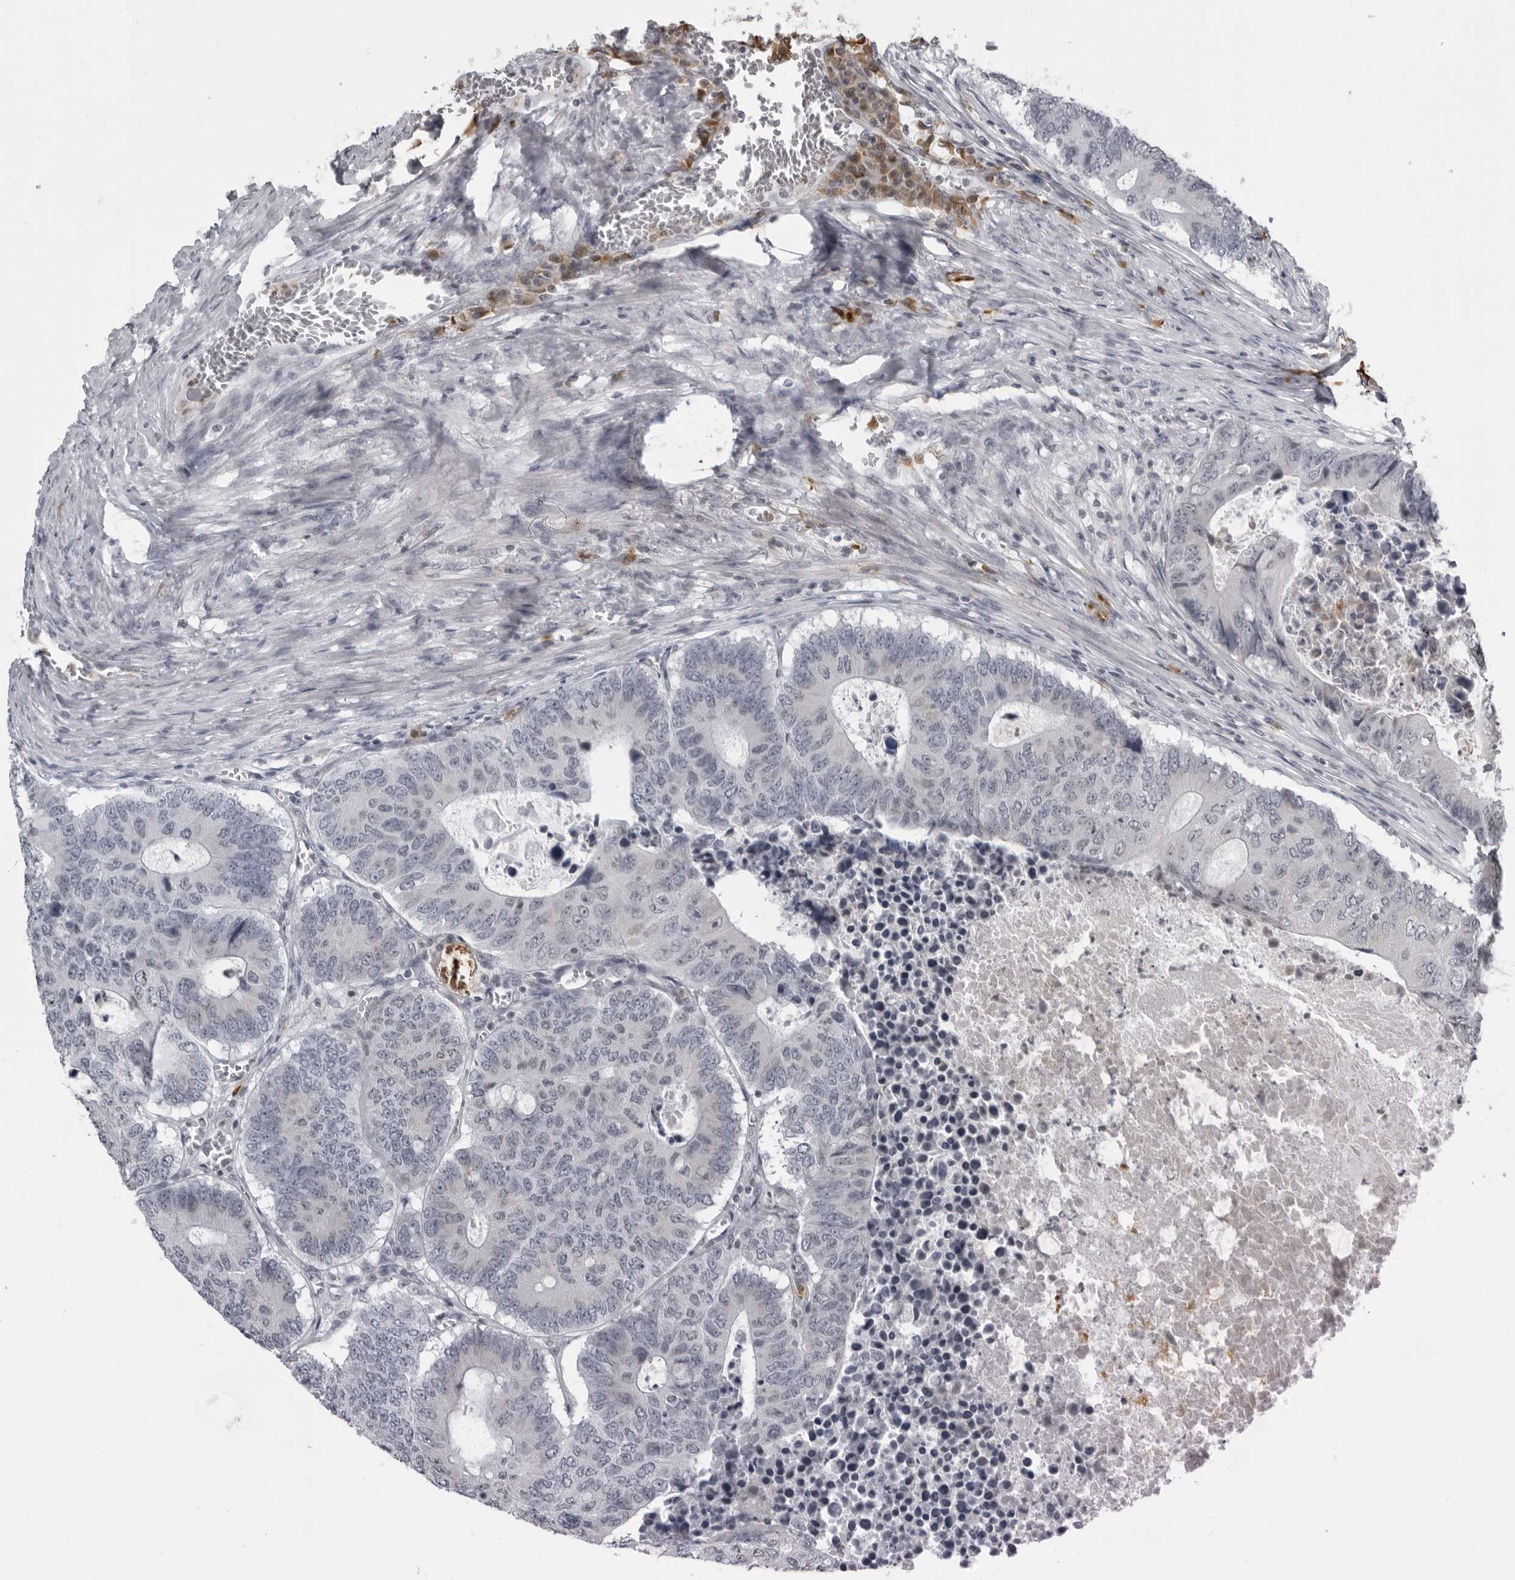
{"staining": {"intensity": "negative", "quantity": "none", "location": "none"}, "tissue": "colorectal cancer", "cell_type": "Tumor cells", "image_type": "cancer", "snomed": [{"axis": "morphology", "description": "Adenocarcinoma, NOS"}, {"axis": "topography", "description": "Colon"}], "caption": "Immunohistochemical staining of human adenocarcinoma (colorectal) displays no significant expression in tumor cells. (Brightfield microscopy of DAB immunohistochemistry (IHC) at high magnification).", "gene": "RTCA", "patient": {"sex": "male", "age": 87}}